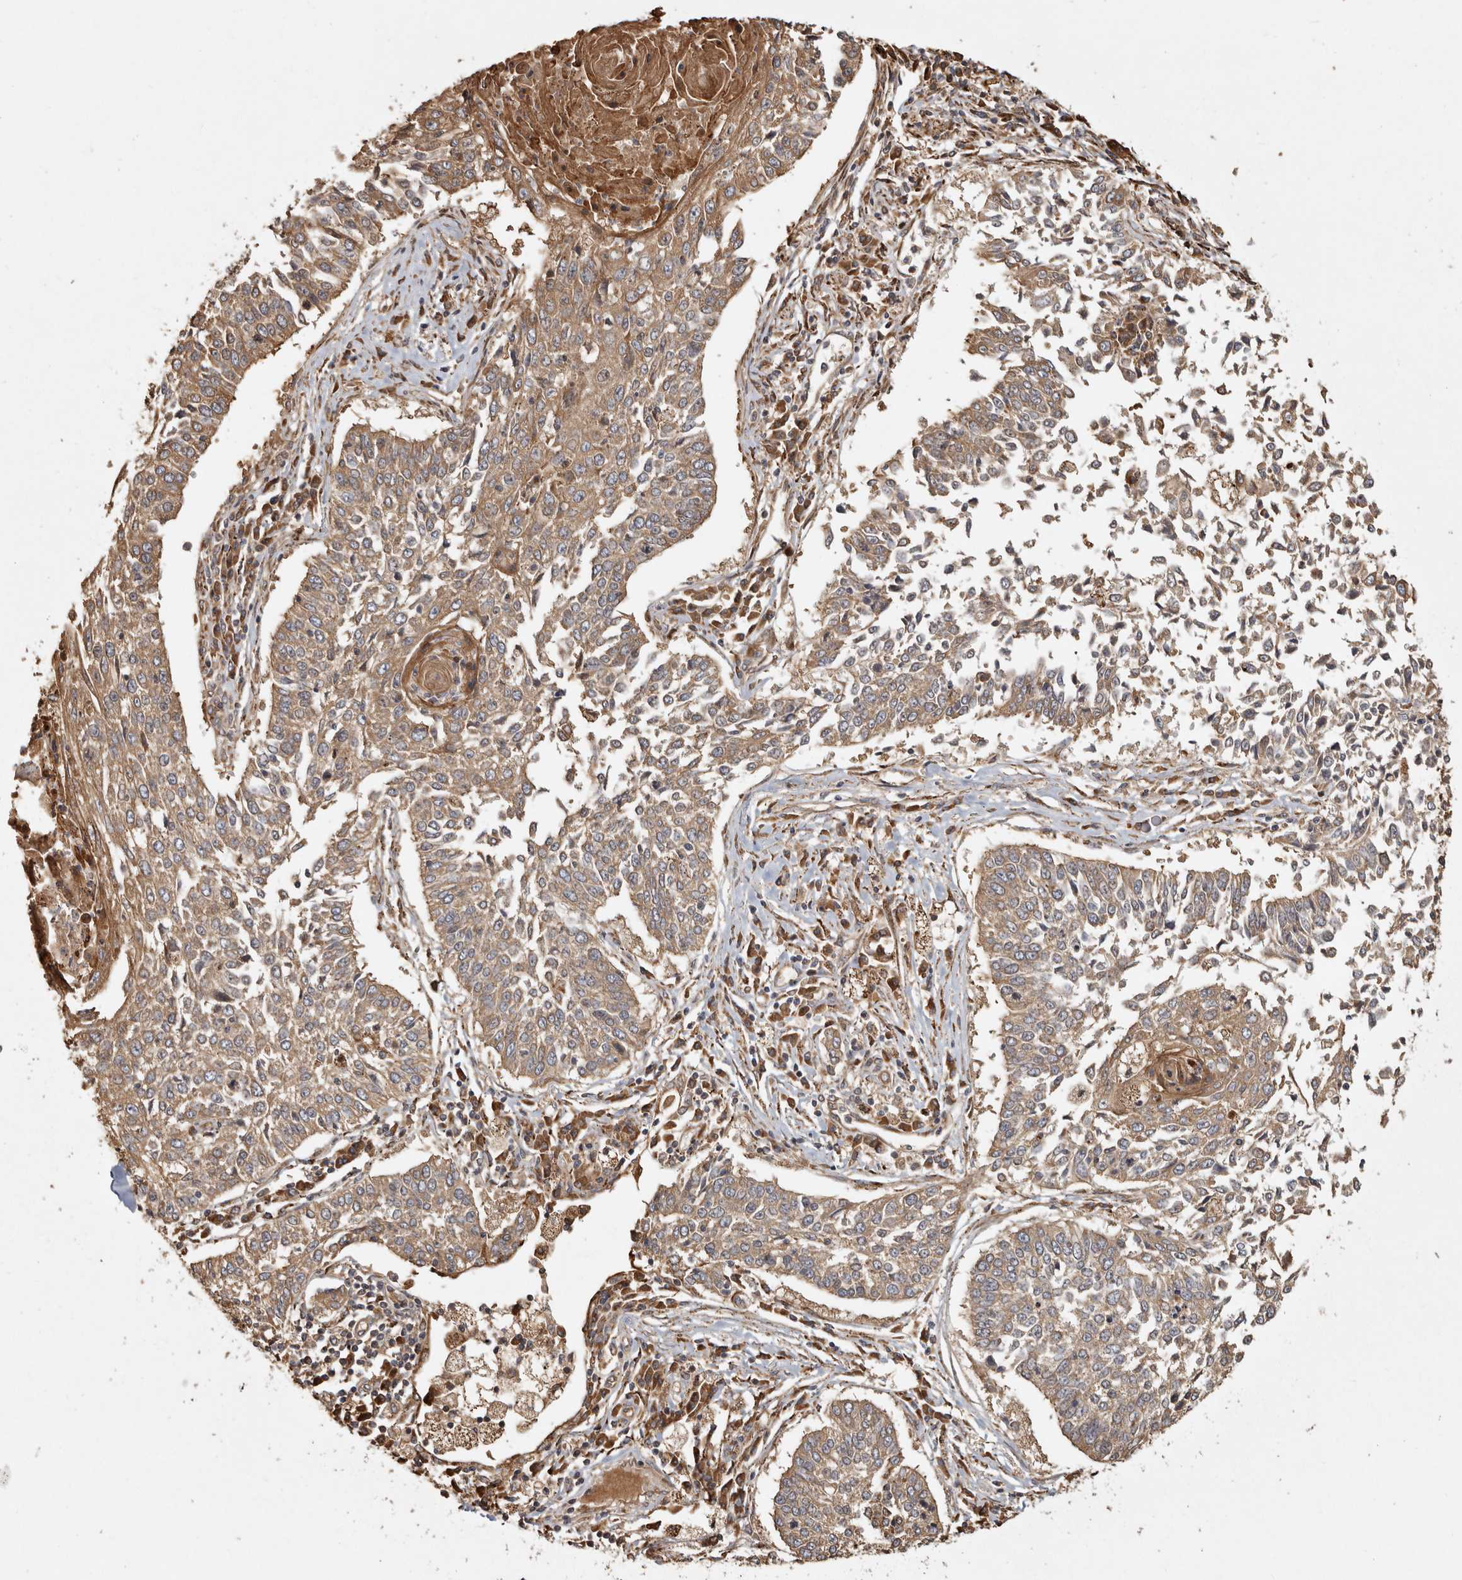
{"staining": {"intensity": "moderate", "quantity": ">75%", "location": "cytoplasmic/membranous"}, "tissue": "lung cancer", "cell_type": "Tumor cells", "image_type": "cancer", "snomed": [{"axis": "morphology", "description": "Normal tissue, NOS"}, {"axis": "morphology", "description": "Squamous cell carcinoma, NOS"}, {"axis": "topography", "description": "Cartilage tissue"}, {"axis": "topography", "description": "Lung"}, {"axis": "topography", "description": "Peripheral nerve tissue"}], "caption": "Squamous cell carcinoma (lung) tissue shows moderate cytoplasmic/membranous positivity in about >75% of tumor cells, visualized by immunohistochemistry.", "gene": "CAMSAP2", "patient": {"sex": "female", "age": 49}}